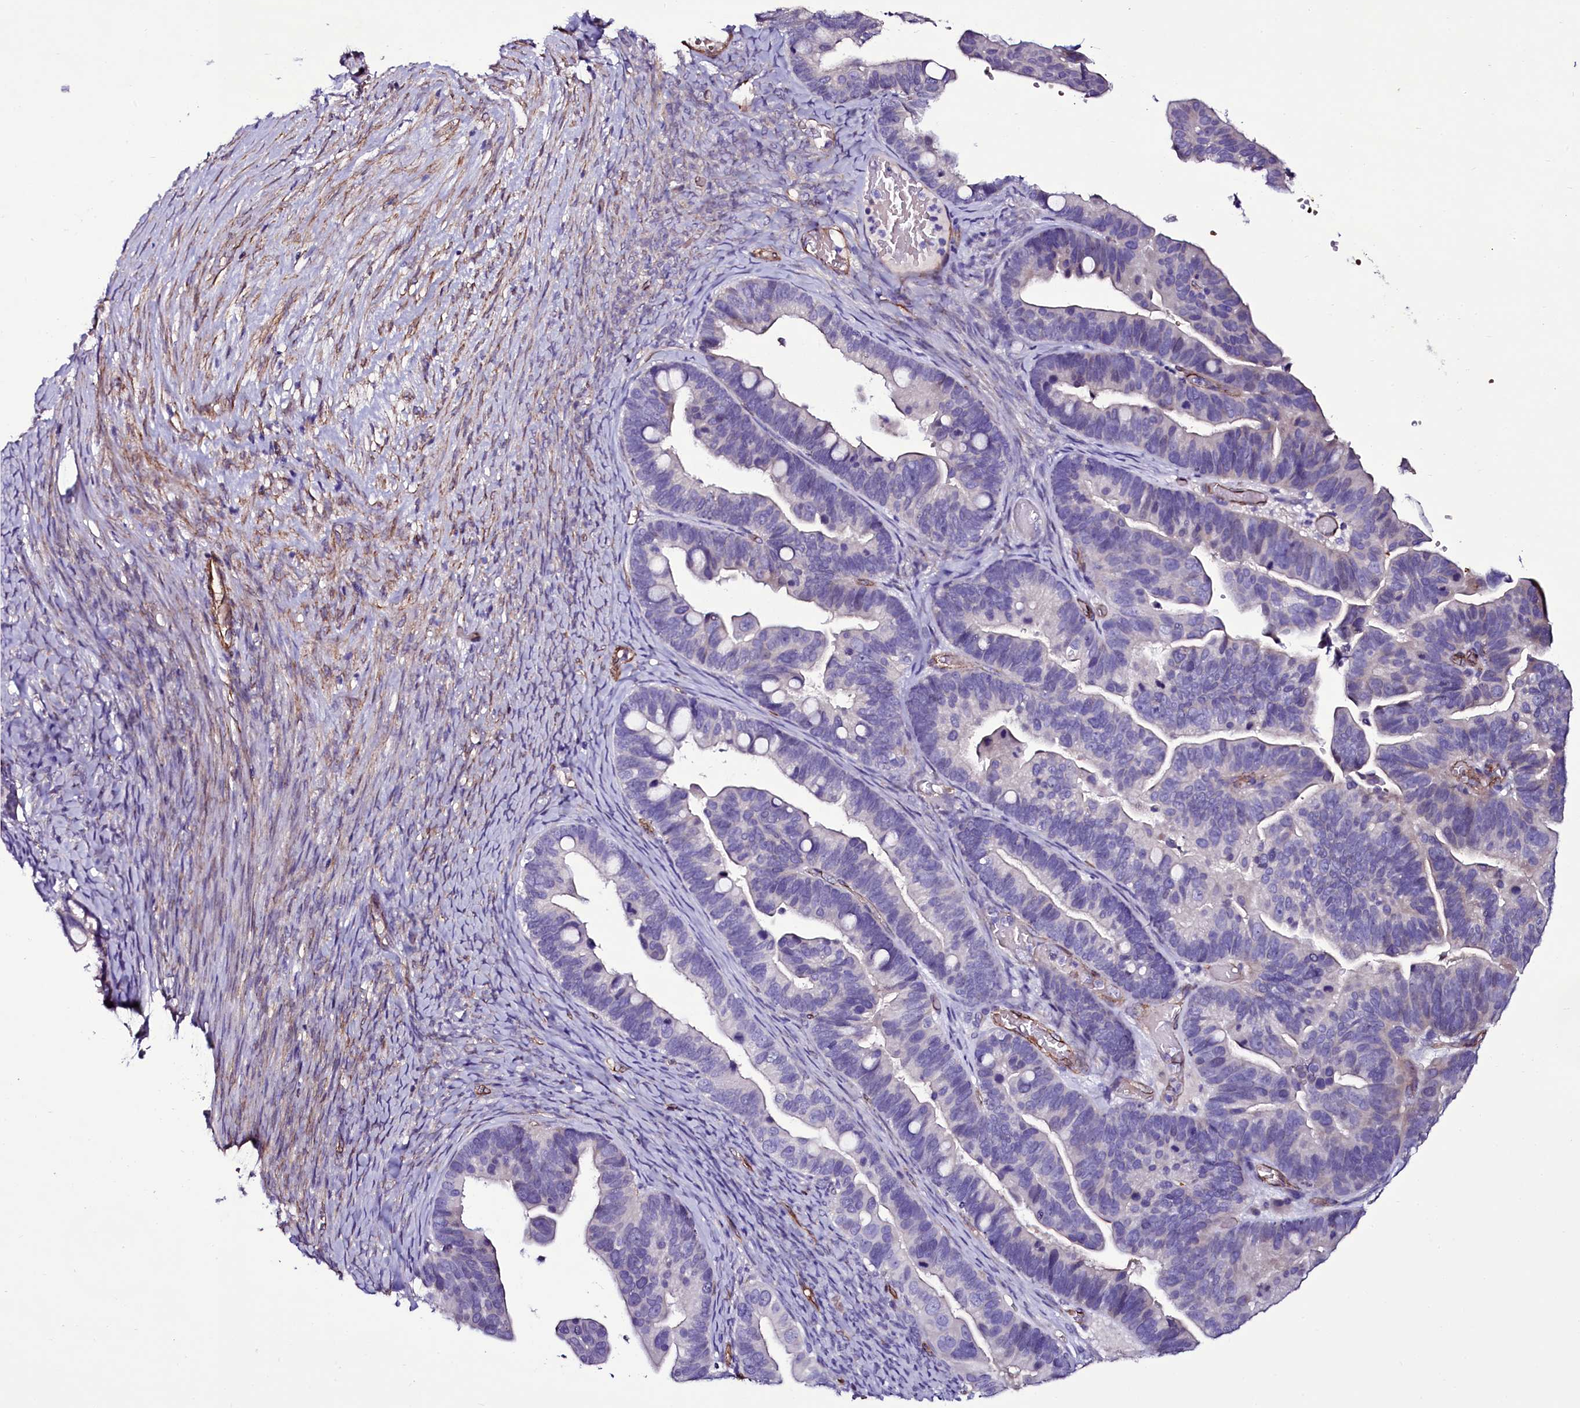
{"staining": {"intensity": "negative", "quantity": "none", "location": "none"}, "tissue": "ovarian cancer", "cell_type": "Tumor cells", "image_type": "cancer", "snomed": [{"axis": "morphology", "description": "Cystadenocarcinoma, serous, NOS"}, {"axis": "topography", "description": "Ovary"}], "caption": "The photomicrograph shows no staining of tumor cells in ovarian serous cystadenocarcinoma. (DAB immunohistochemistry visualized using brightfield microscopy, high magnification).", "gene": "MEX3C", "patient": {"sex": "female", "age": 56}}